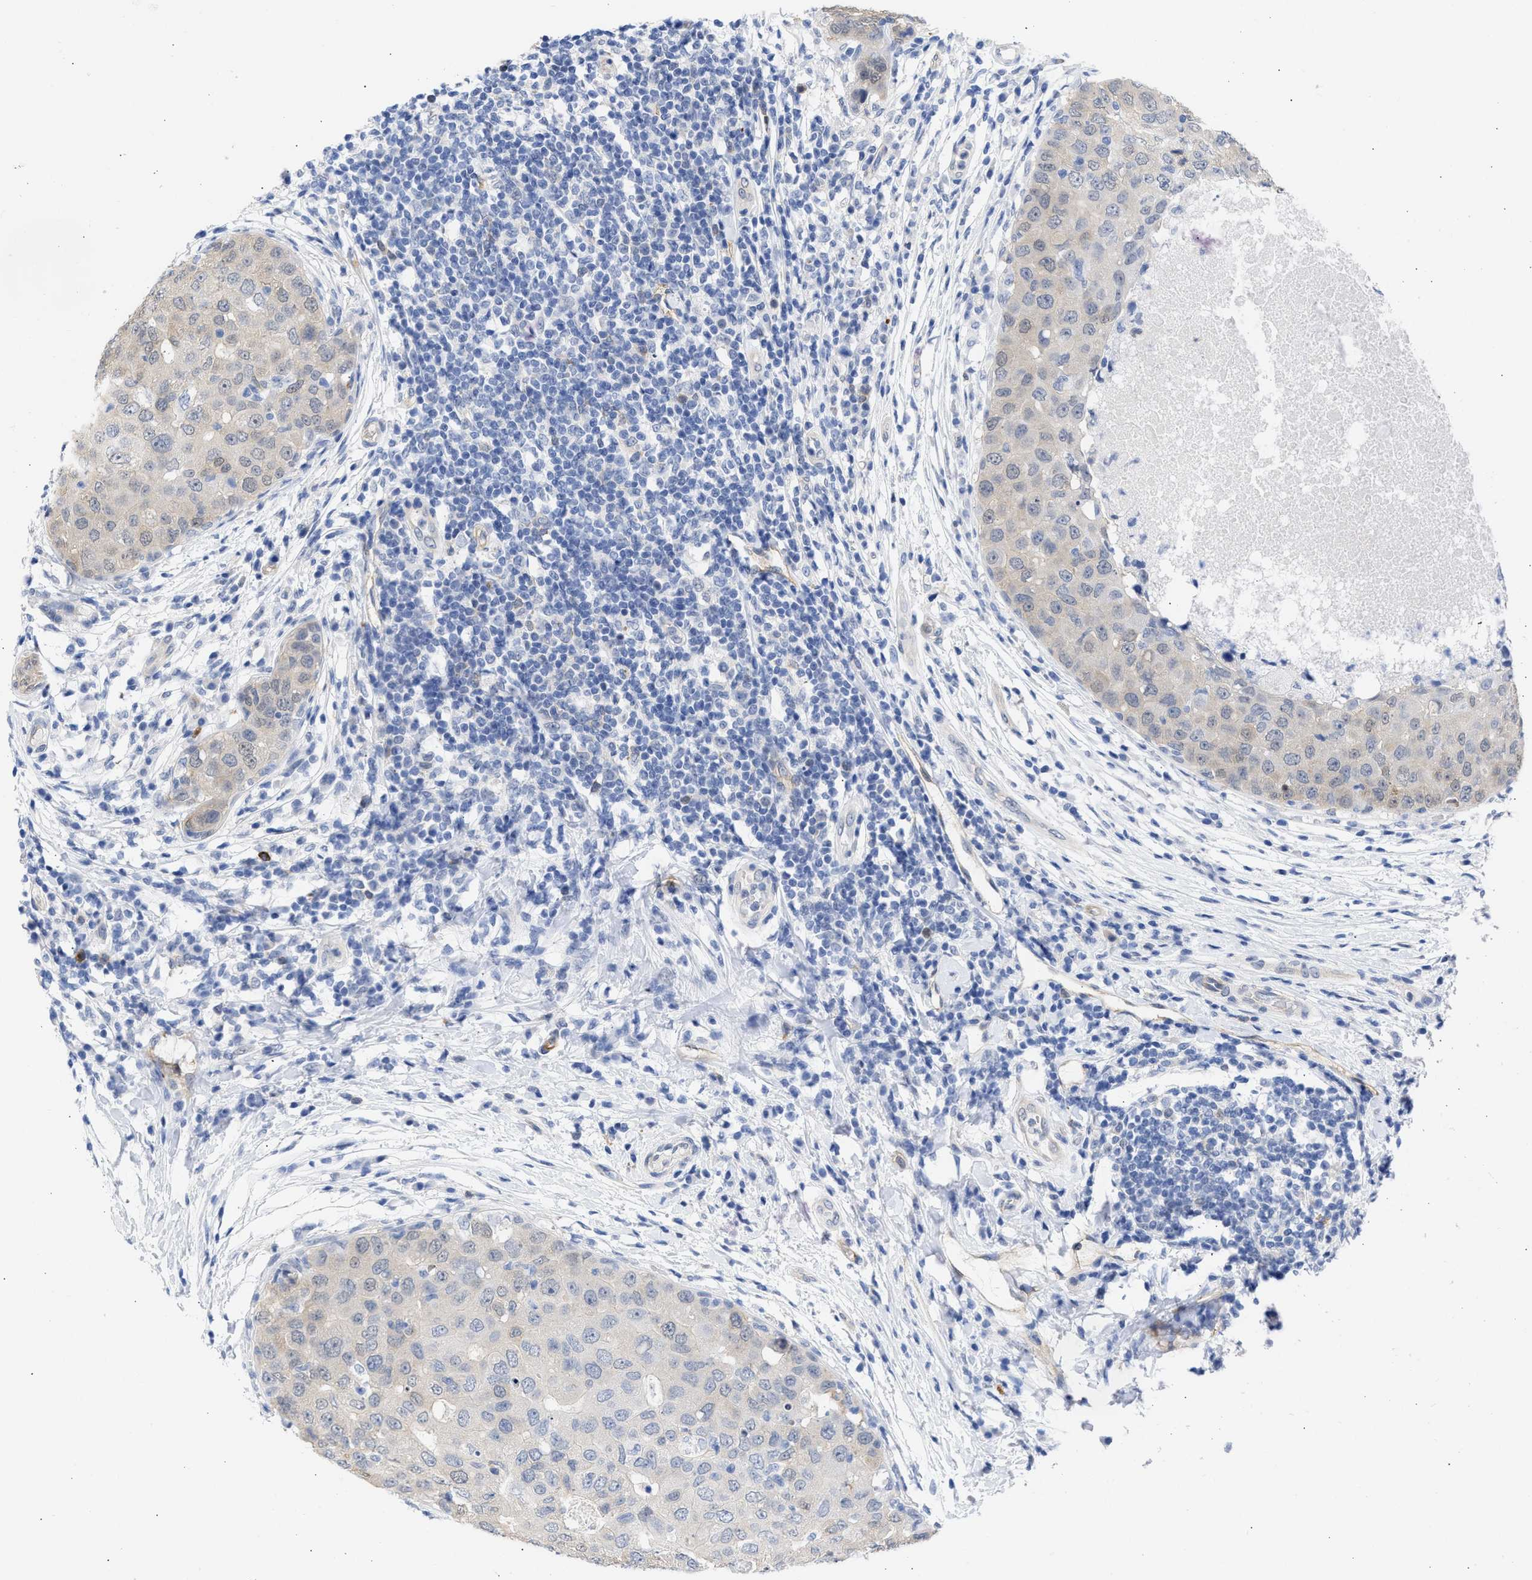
{"staining": {"intensity": "moderate", "quantity": "<25%", "location": "cytoplasmic/membranous"}, "tissue": "breast cancer", "cell_type": "Tumor cells", "image_type": "cancer", "snomed": [{"axis": "morphology", "description": "Duct carcinoma"}, {"axis": "topography", "description": "Breast"}], "caption": "Breast invasive ductal carcinoma tissue exhibits moderate cytoplasmic/membranous staining in approximately <25% of tumor cells The protein of interest is shown in brown color, while the nuclei are stained blue.", "gene": "THRA", "patient": {"sex": "female", "age": 27}}